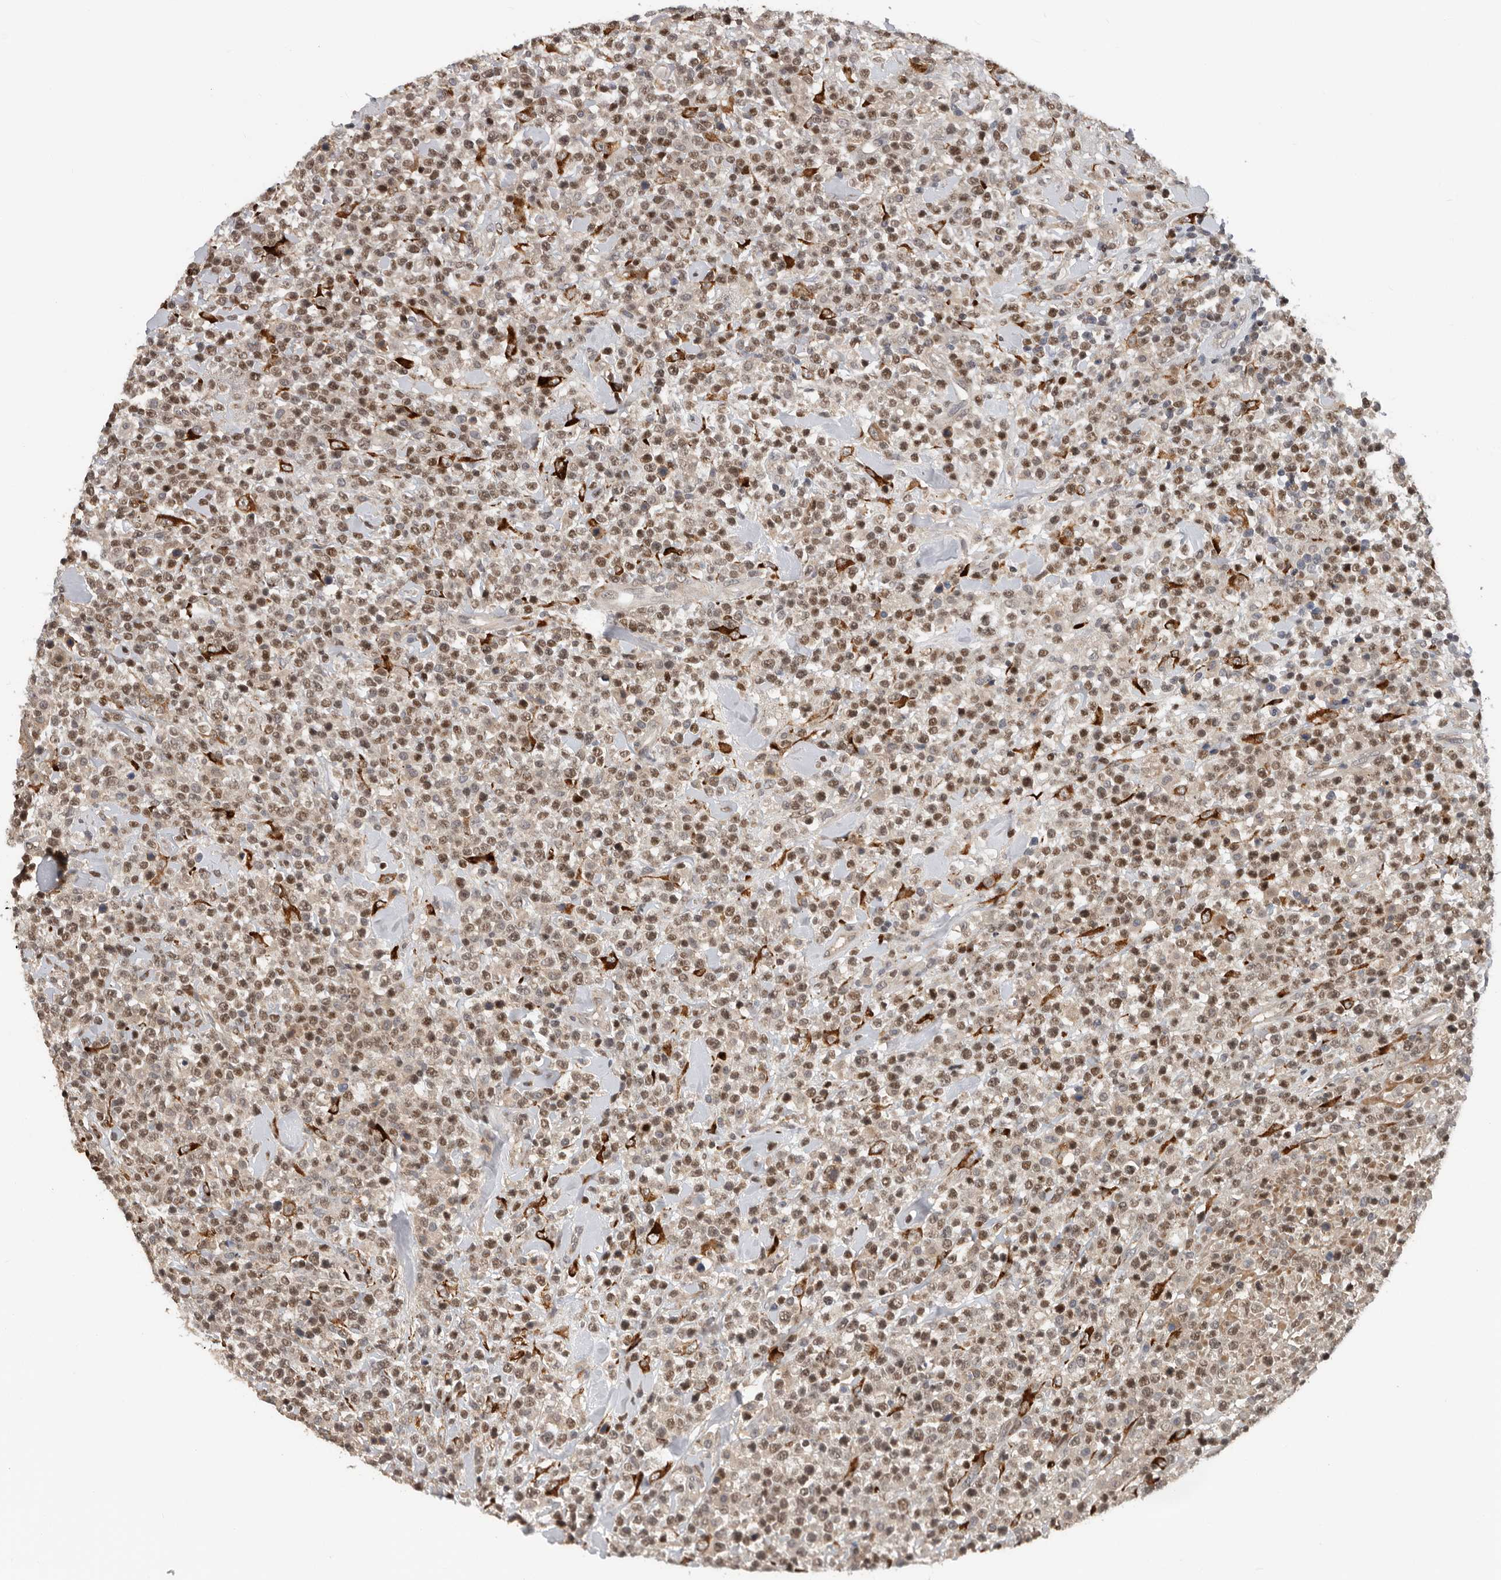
{"staining": {"intensity": "moderate", "quantity": ">75%", "location": "nuclear"}, "tissue": "lymphoma", "cell_type": "Tumor cells", "image_type": "cancer", "snomed": [{"axis": "morphology", "description": "Malignant lymphoma, non-Hodgkin's type, High grade"}, {"axis": "topography", "description": "Colon"}], "caption": "This micrograph reveals IHC staining of human lymphoma, with medium moderate nuclear positivity in about >75% of tumor cells.", "gene": "HENMT1", "patient": {"sex": "female", "age": 53}}